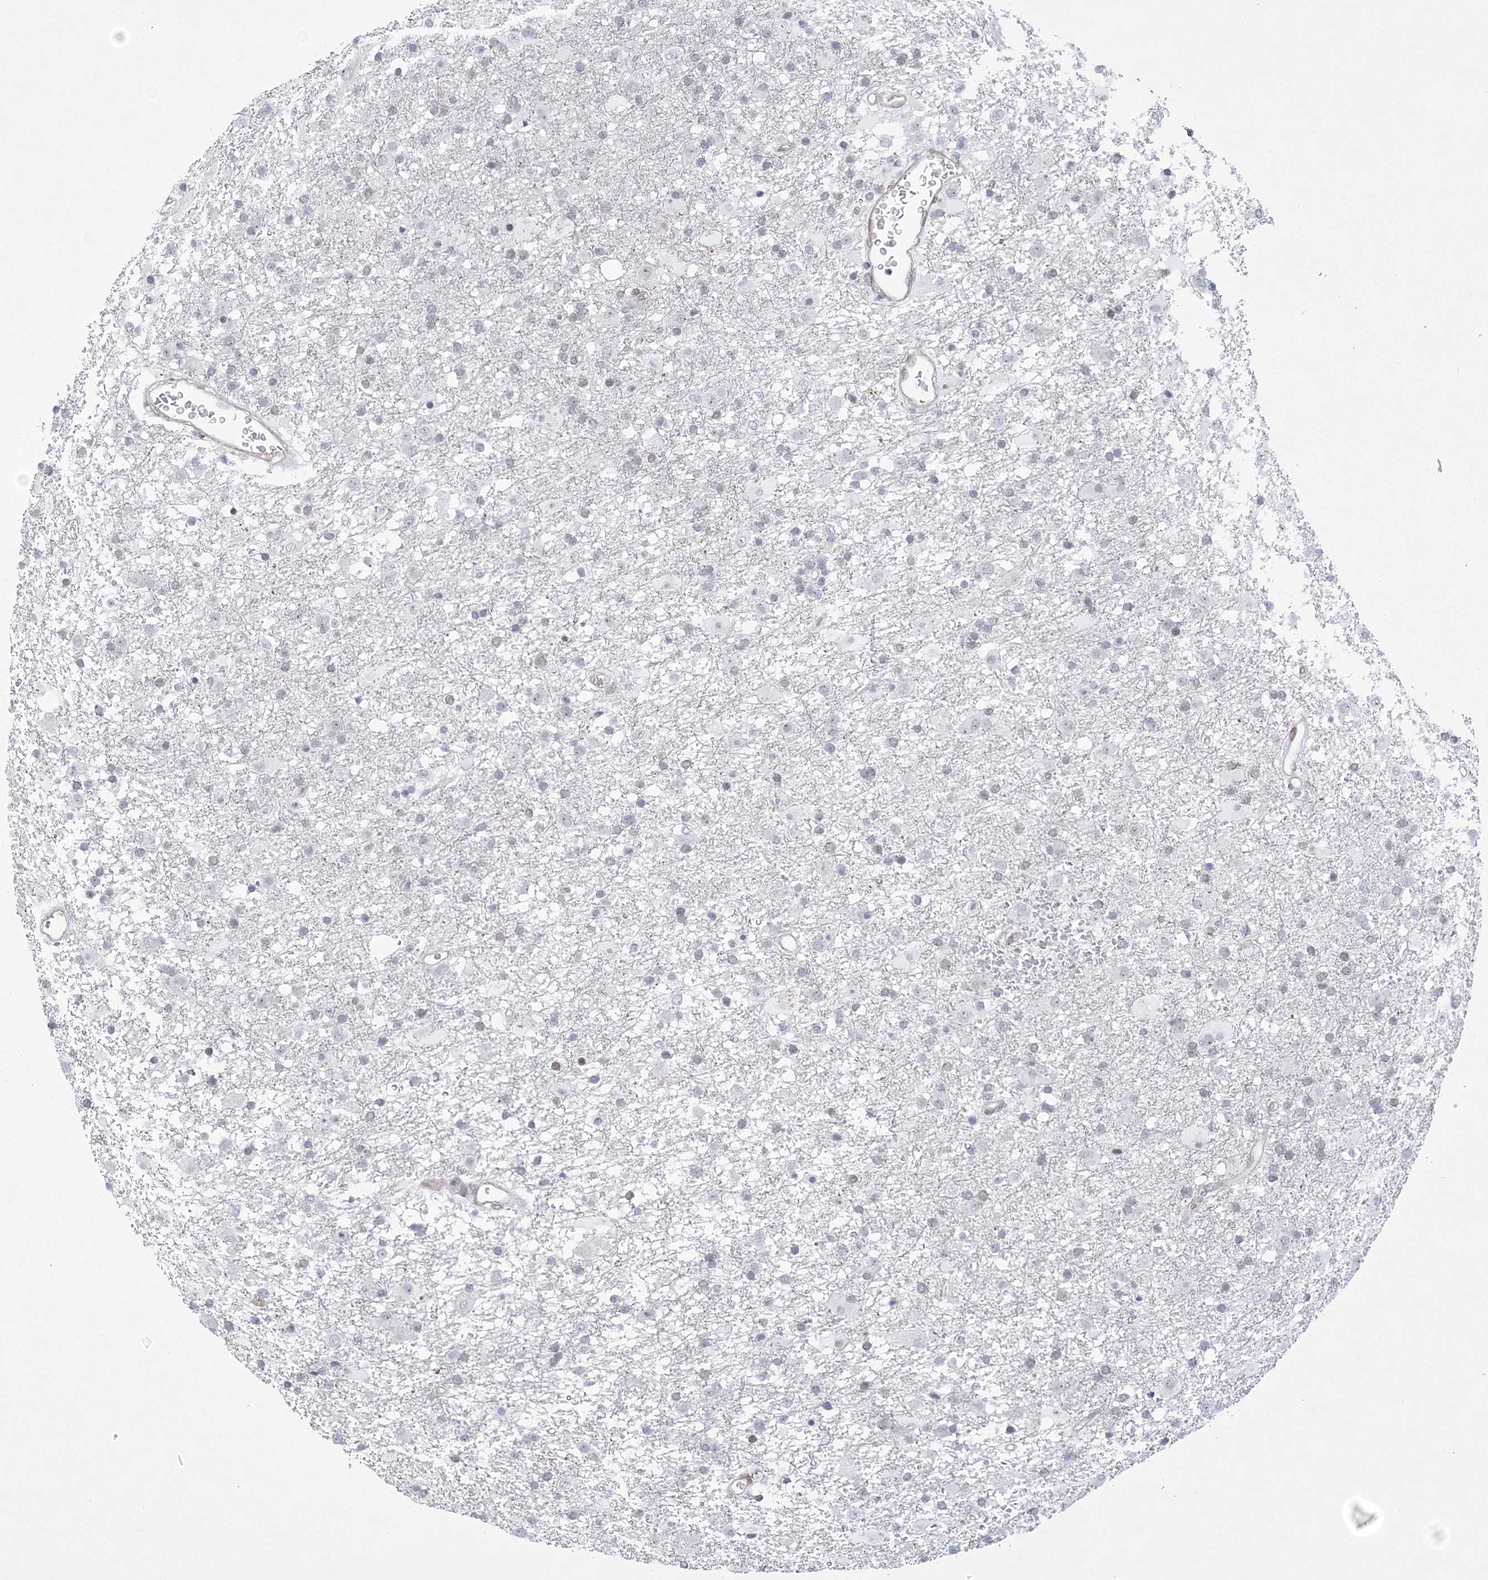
{"staining": {"intensity": "negative", "quantity": "none", "location": "none"}, "tissue": "glioma", "cell_type": "Tumor cells", "image_type": "cancer", "snomed": [{"axis": "morphology", "description": "Glioma, malignant, Low grade"}, {"axis": "topography", "description": "Brain"}], "caption": "Tumor cells are negative for brown protein staining in malignant glioma (low-grade). Brightfield microscopy of IHC stained with DAB (3,3'-diaminobenzidine) (brown) and hematoxylin (blue), captured at high magnification.", "gene": "HOMEZ", "patient": {"sex": "male", "age": 65}}